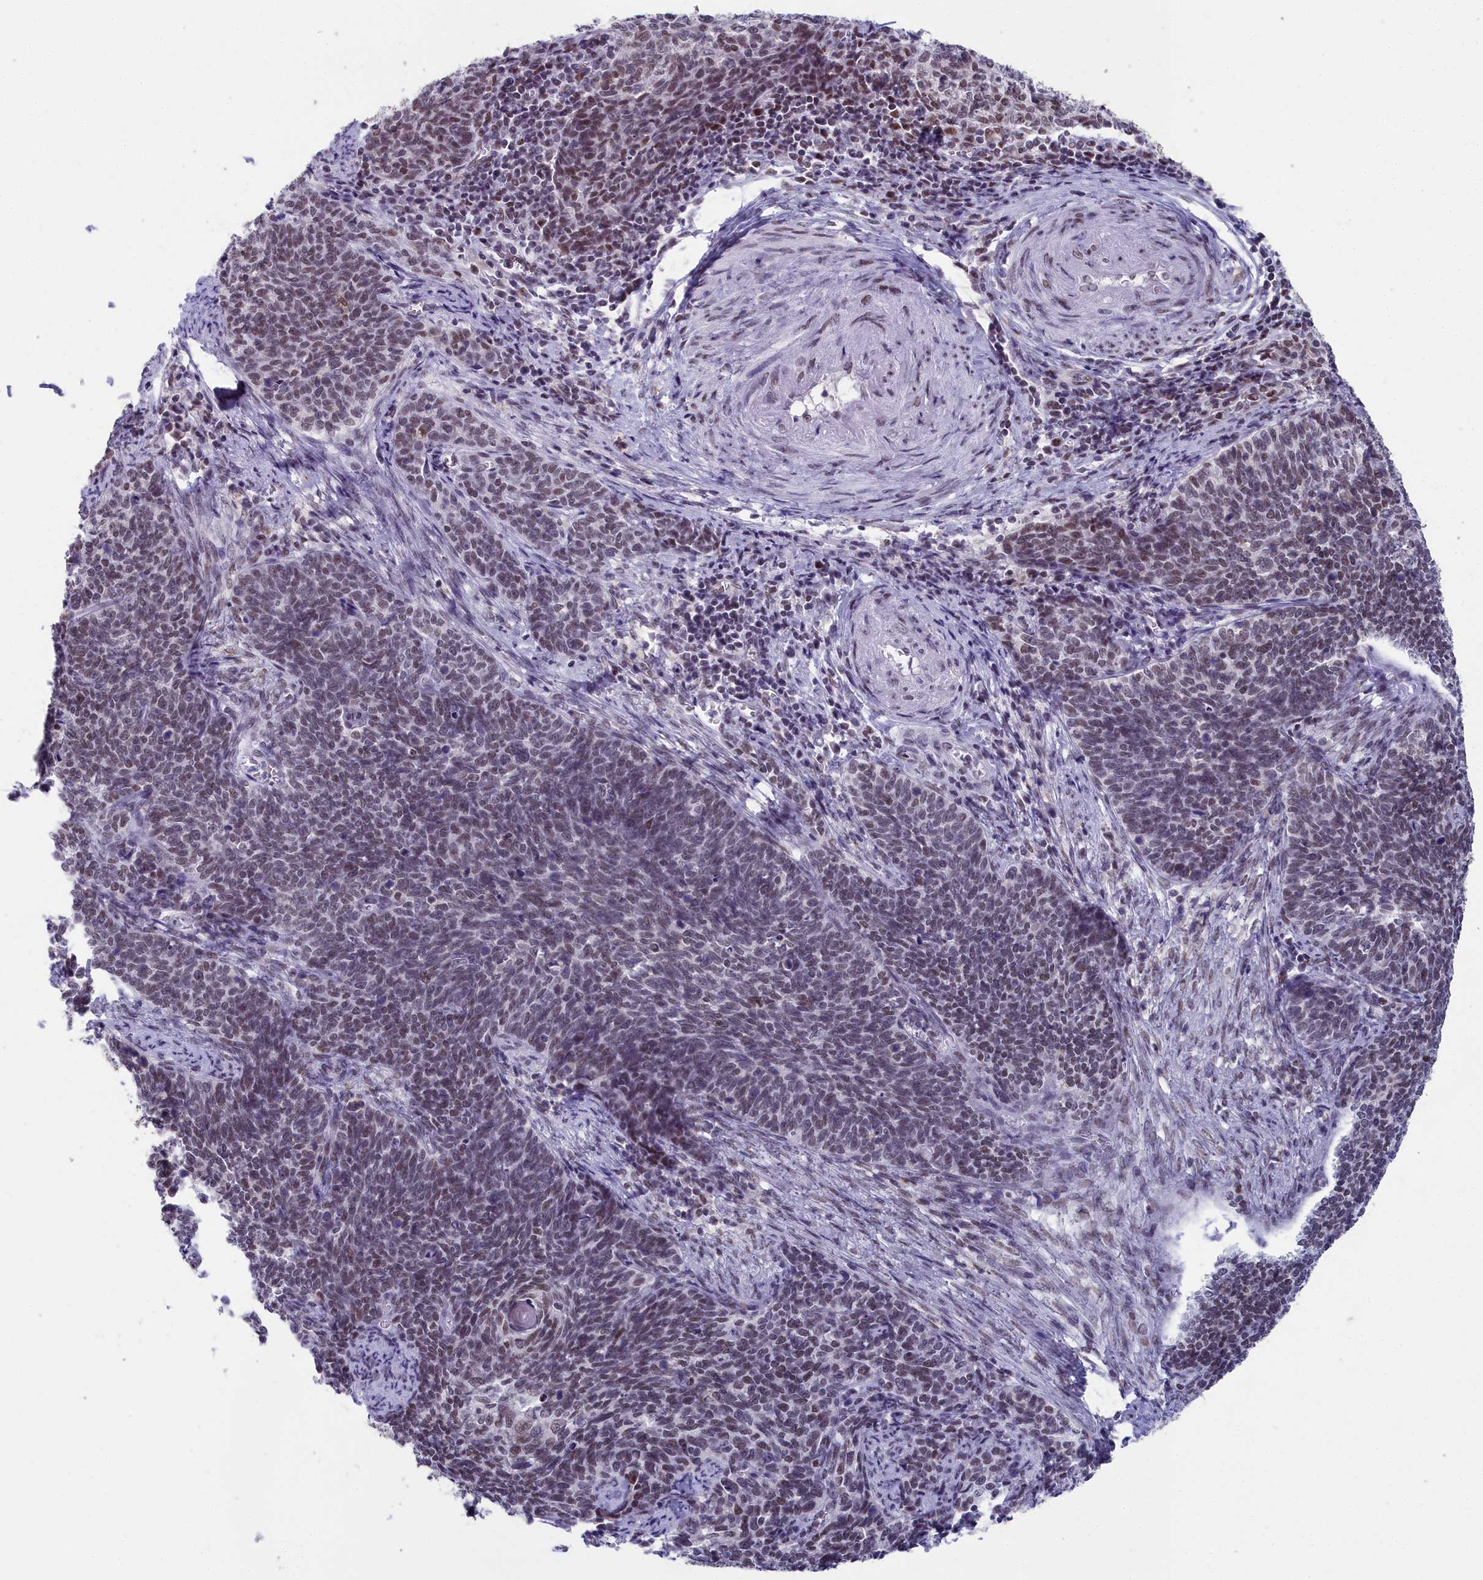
{"staining": {"intensity": "moderate", "quantity": "<25%", "location": "nuclear"}, "tissue": "cervical cancer", "cell_type": "Tumor cells", "image_type": "cancer", "snomed": [{"axis": "morphology", "description": "Squamous cell carcinoma, NOS"}, {"axis": "topography", "description": "Cervix"}], "caption": "A low amount of moderate nuclear expression is seen in approximately <25% of tumor cells in squamous cell carcinoma (cervical) tissue. (Brightfield microscopy of DAB IHC at high magnification).", "gene": "CCDC97", "patient": {"sex": "female", "age": 39}}